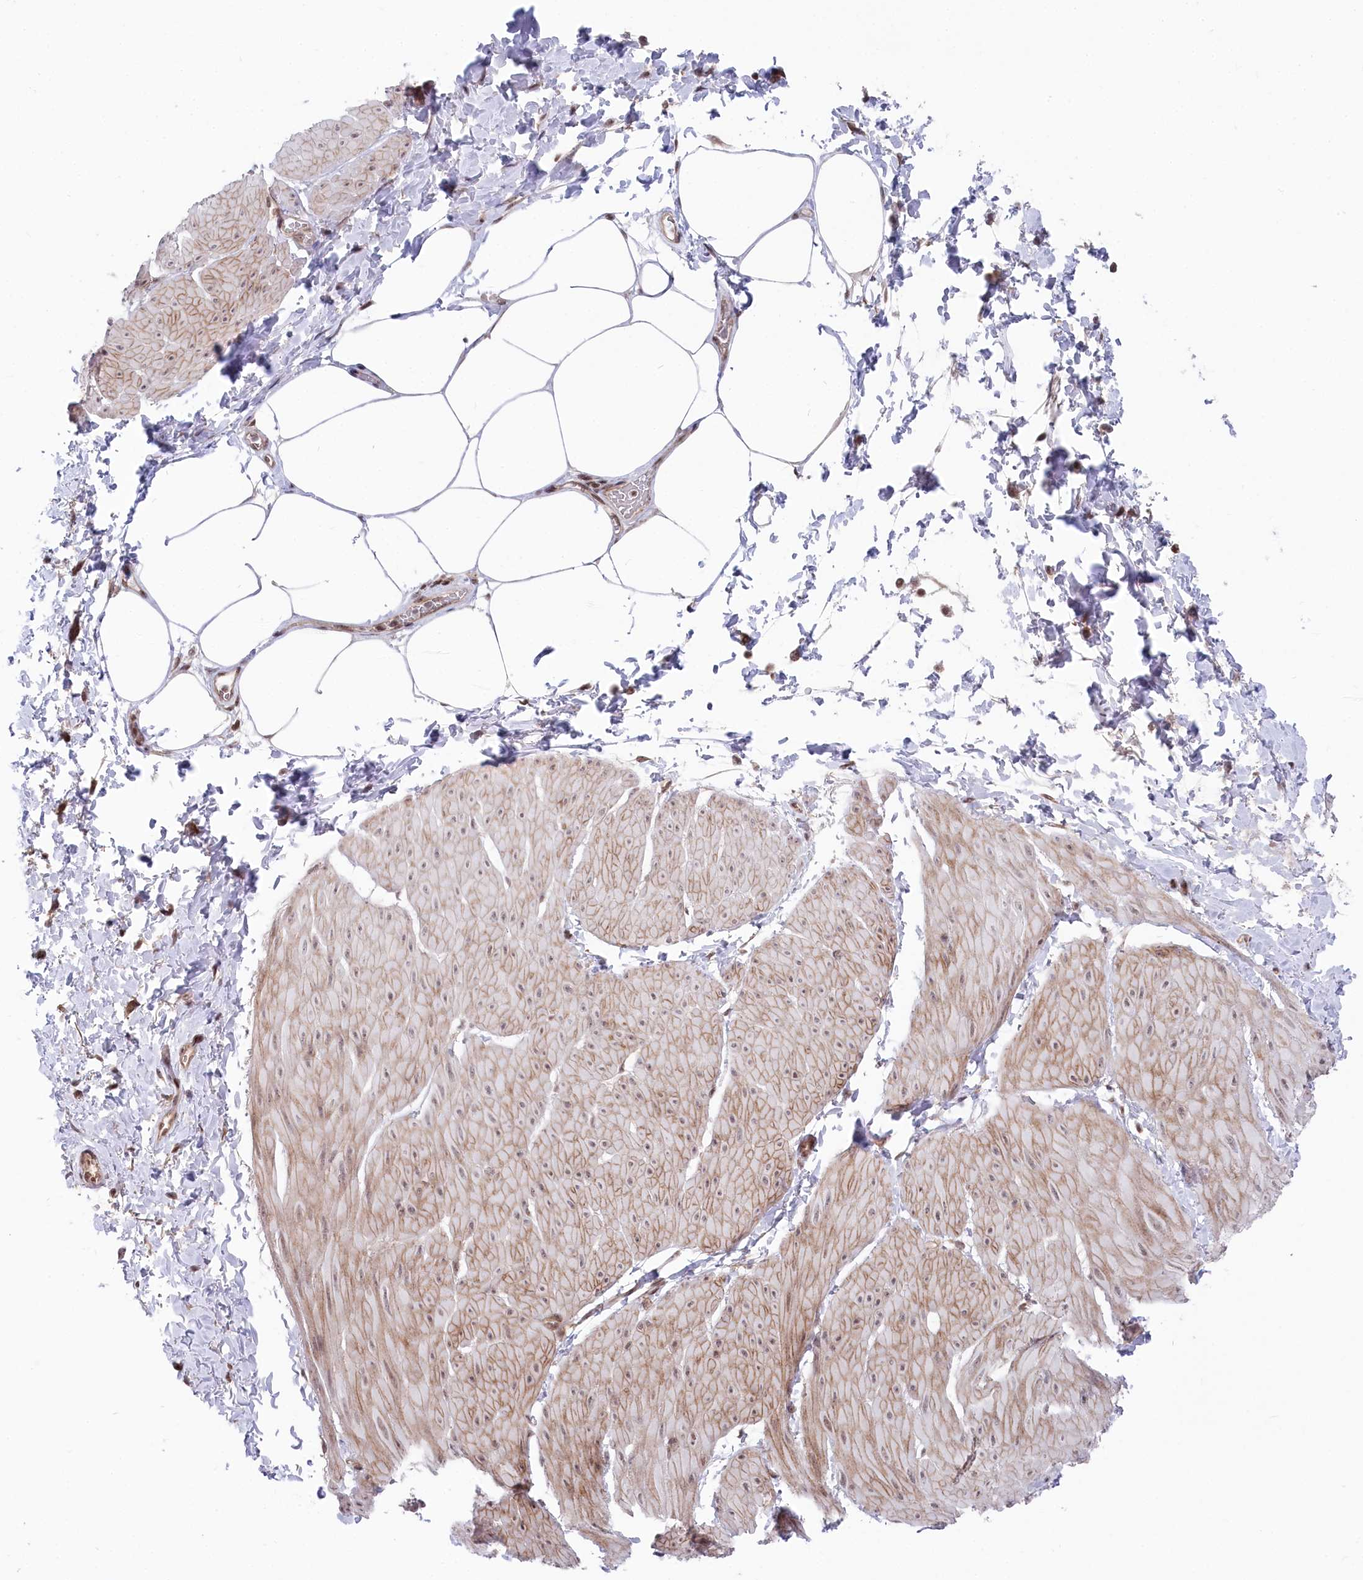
{"staining": {"intensity": "moderate", "quantity": "25%-75%", "location": "cytoplasmic/membranous,nuclear"}, "tissue": "smooth muscle", "cell_type": "Smooth muscle cells", "image_type": "normal", "snomed": [{"axis": "morphology", "description": "Urothelial carcinoma, High grade"}, {"axis": "topography", "description": "Urinary bladder"}], "caption": "A micrograph showing moderate cytoplasmic/membranous,nuclear expression in approximately 25%-75% of smooth muscle cells in unremarkable smooth muscle, as visualized by brown immunohistochemical staining.", "gene": "CGGBP1", "patient": {"sex": "male", "age": 46}}